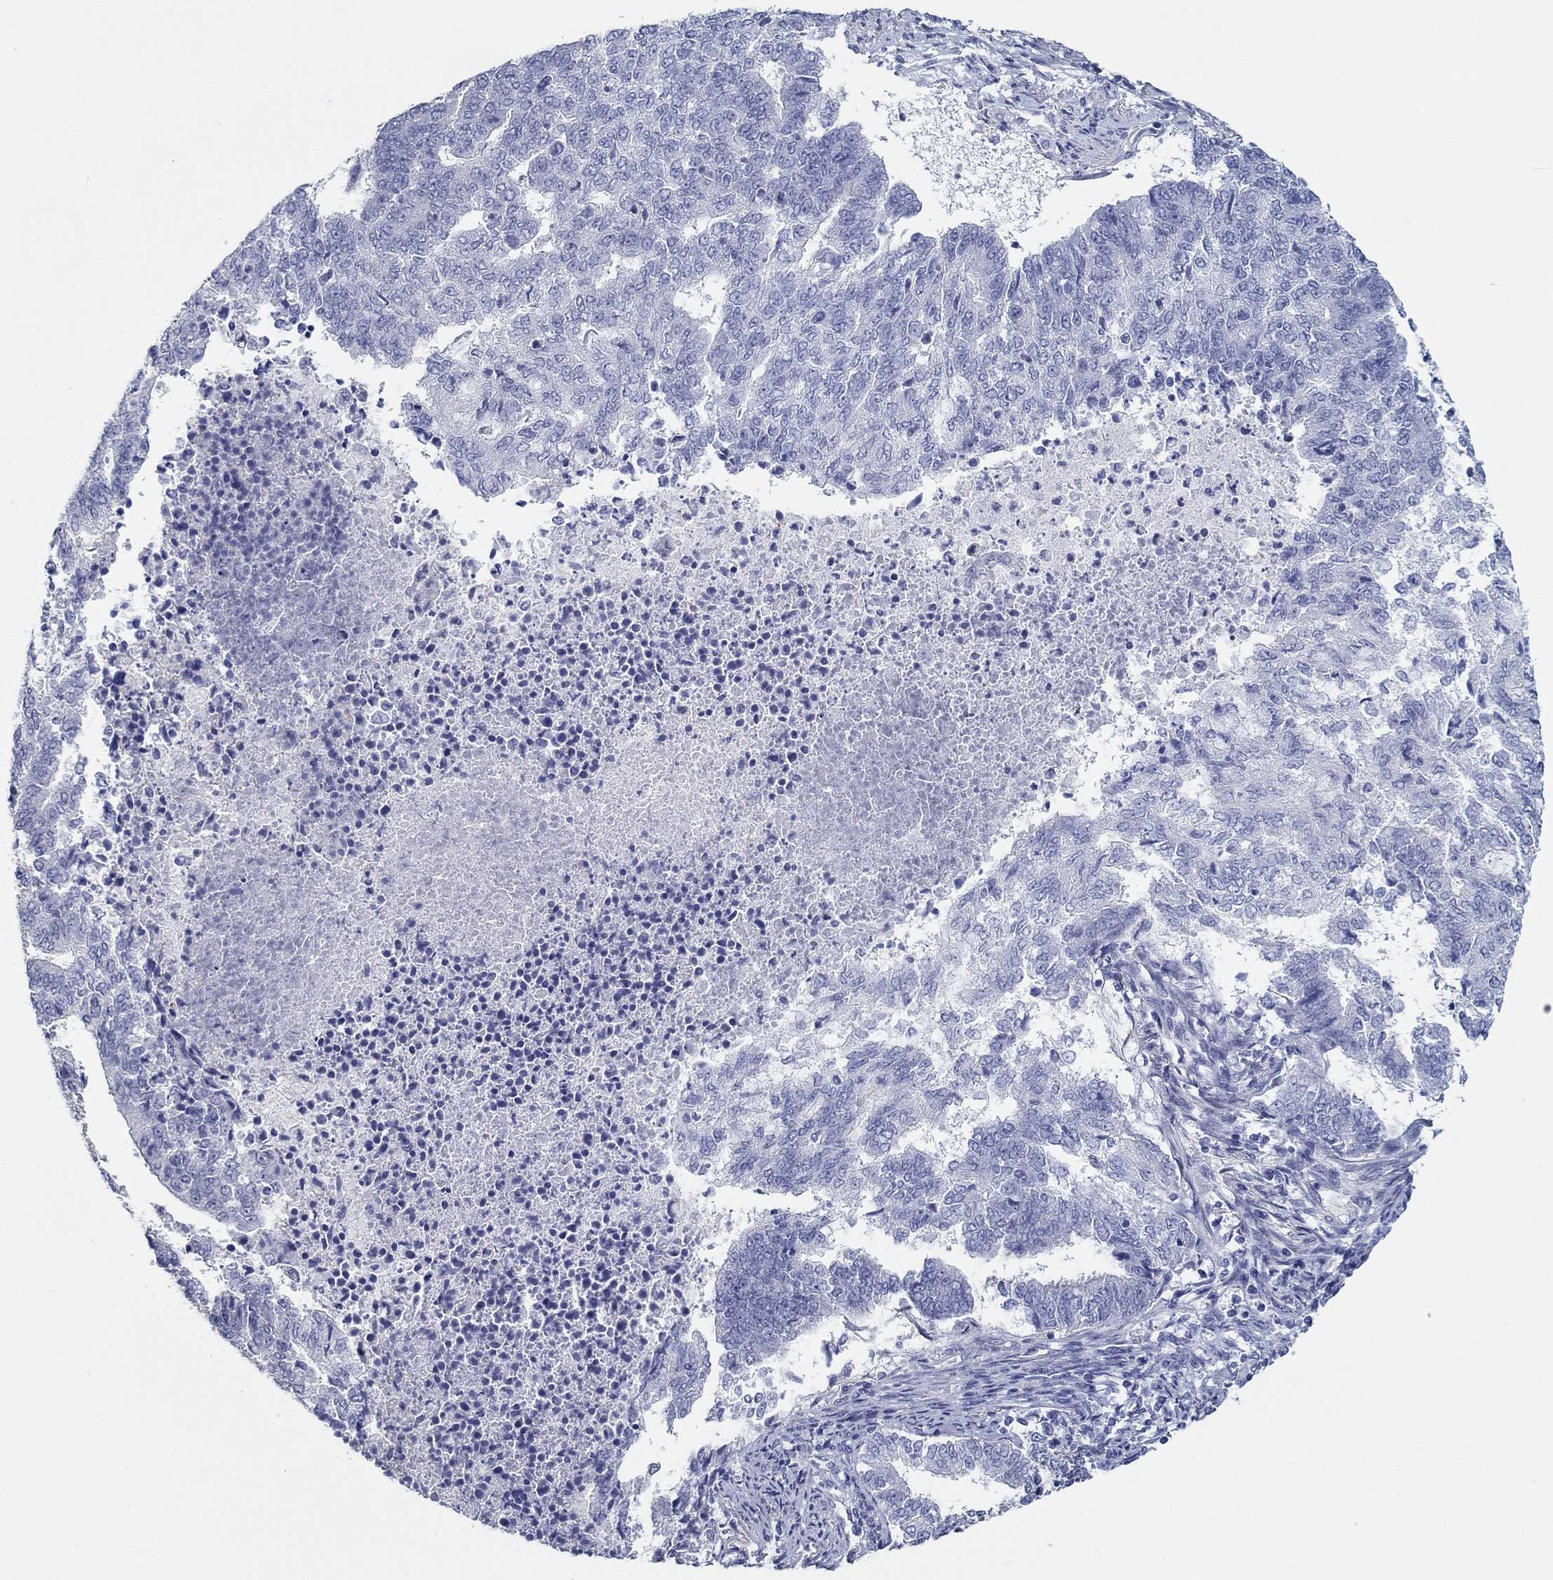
{"staining": {"intensity": "negative", "quantity": "none", "location": "none"}, "tissue": "endometrial cancer", "cell_type": "Tumor cells", "image_type": "cancer", "snomed": [{"axis": "morphology", "description": "Adenocarcinoma, NOS"}, {"axis": "topography", "description": "Endometrium"}], "caption": "Immunohistochemical staining of human adenocarcinoma (endometrial) displays no significant expression in tumor cells.", "gene": "CRYGD", "patient": {"sex": "female", "age": 65}}